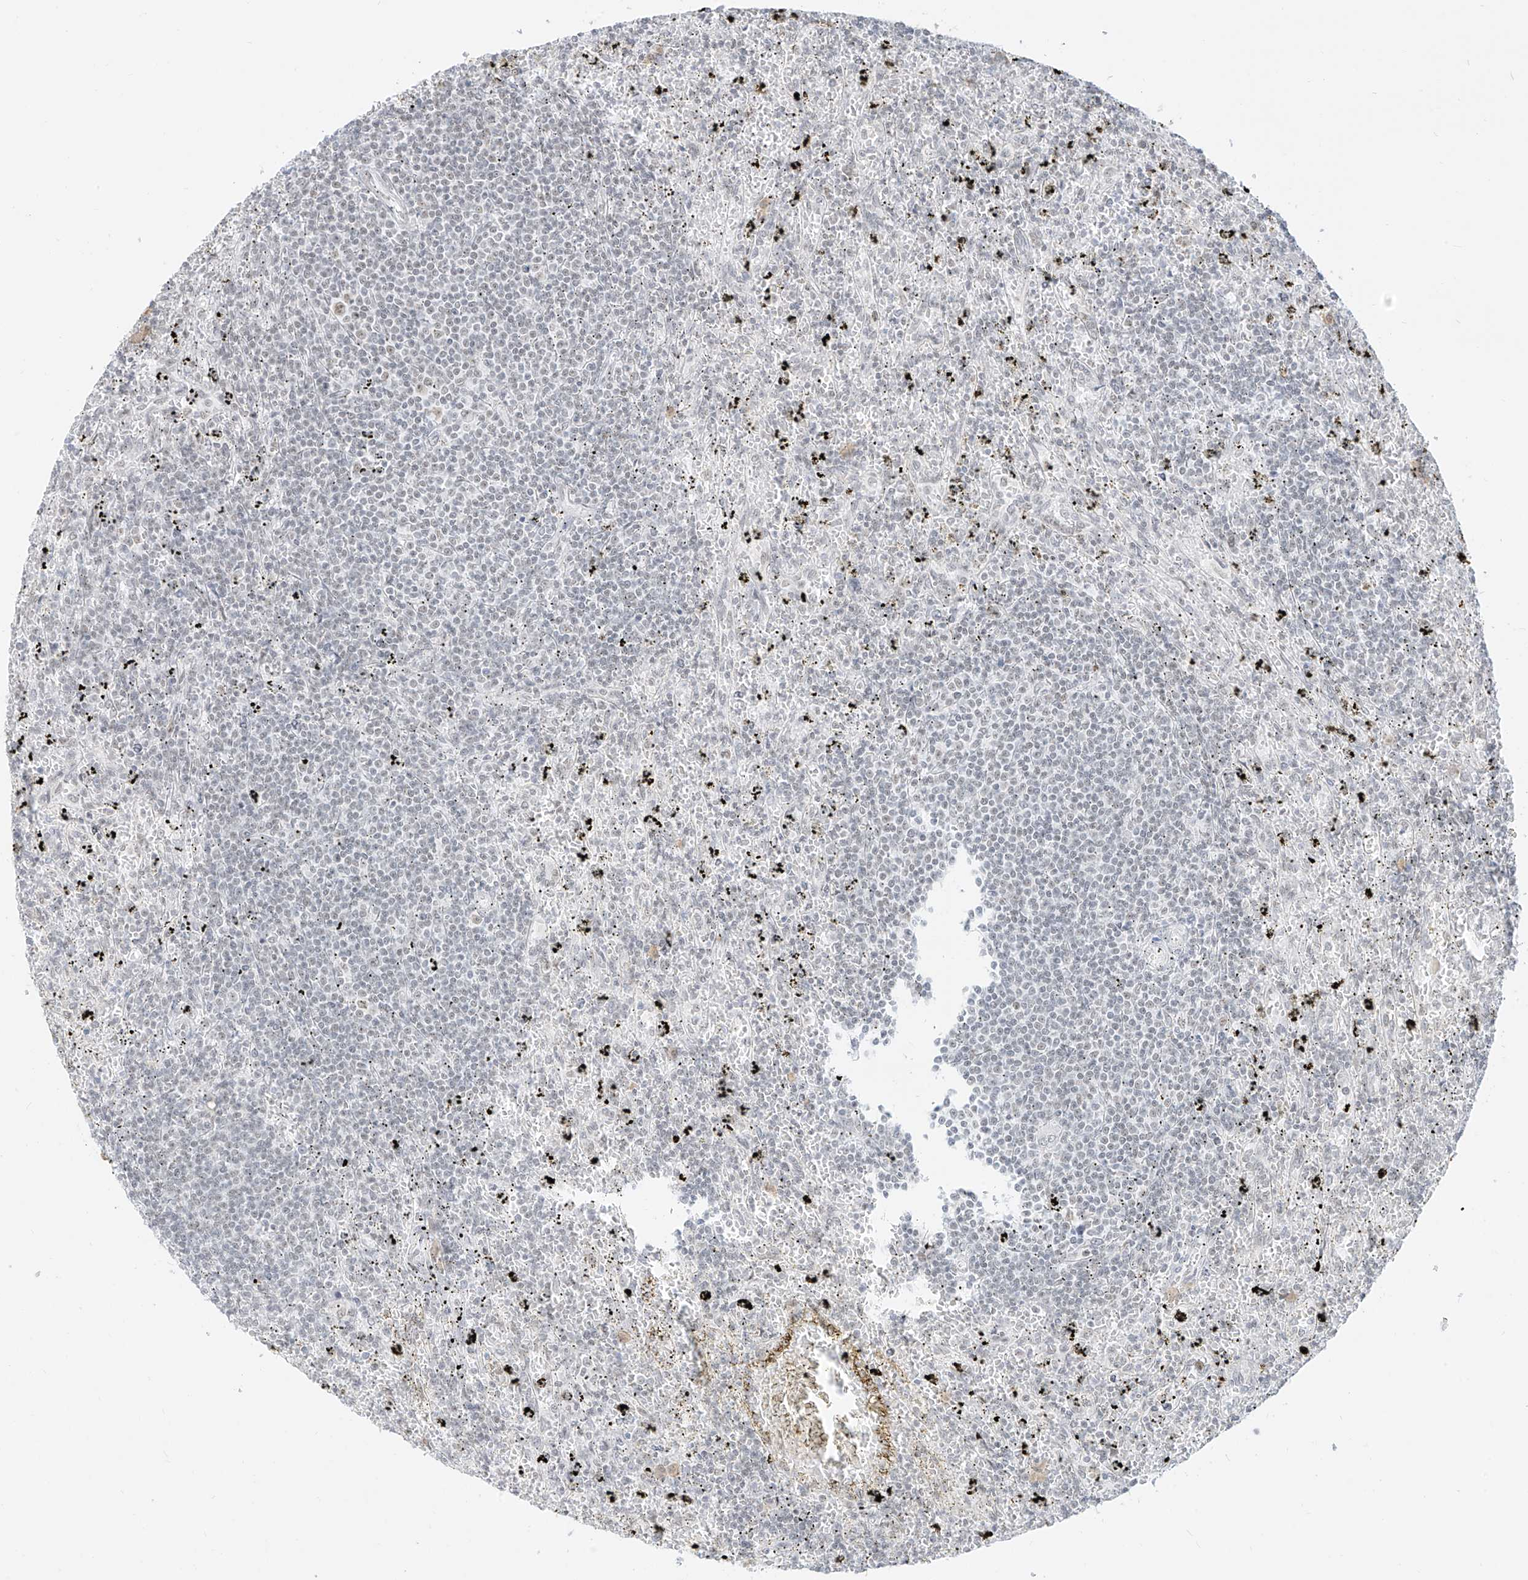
{"staining": {"intensity": "negative", "quantity": "none", "location": "none"}, "tissue": "lymphoma", "cell_type": "Tumor cells", "image_type": "cancer", "snomed": [{"axis": "morphology", "description": "Malignant lymphoma, non-Hodgkin's type, Low grade"}, {"axis": "topography", "description": "Spleen"}], "caption": "This is a micrograph of immunohistochemistry (IHC) staining of lymphoma, which shows no positivity in tumor cells.", "gene": "SUPT5H", "patient": {"sex": "male", "age": 76}}